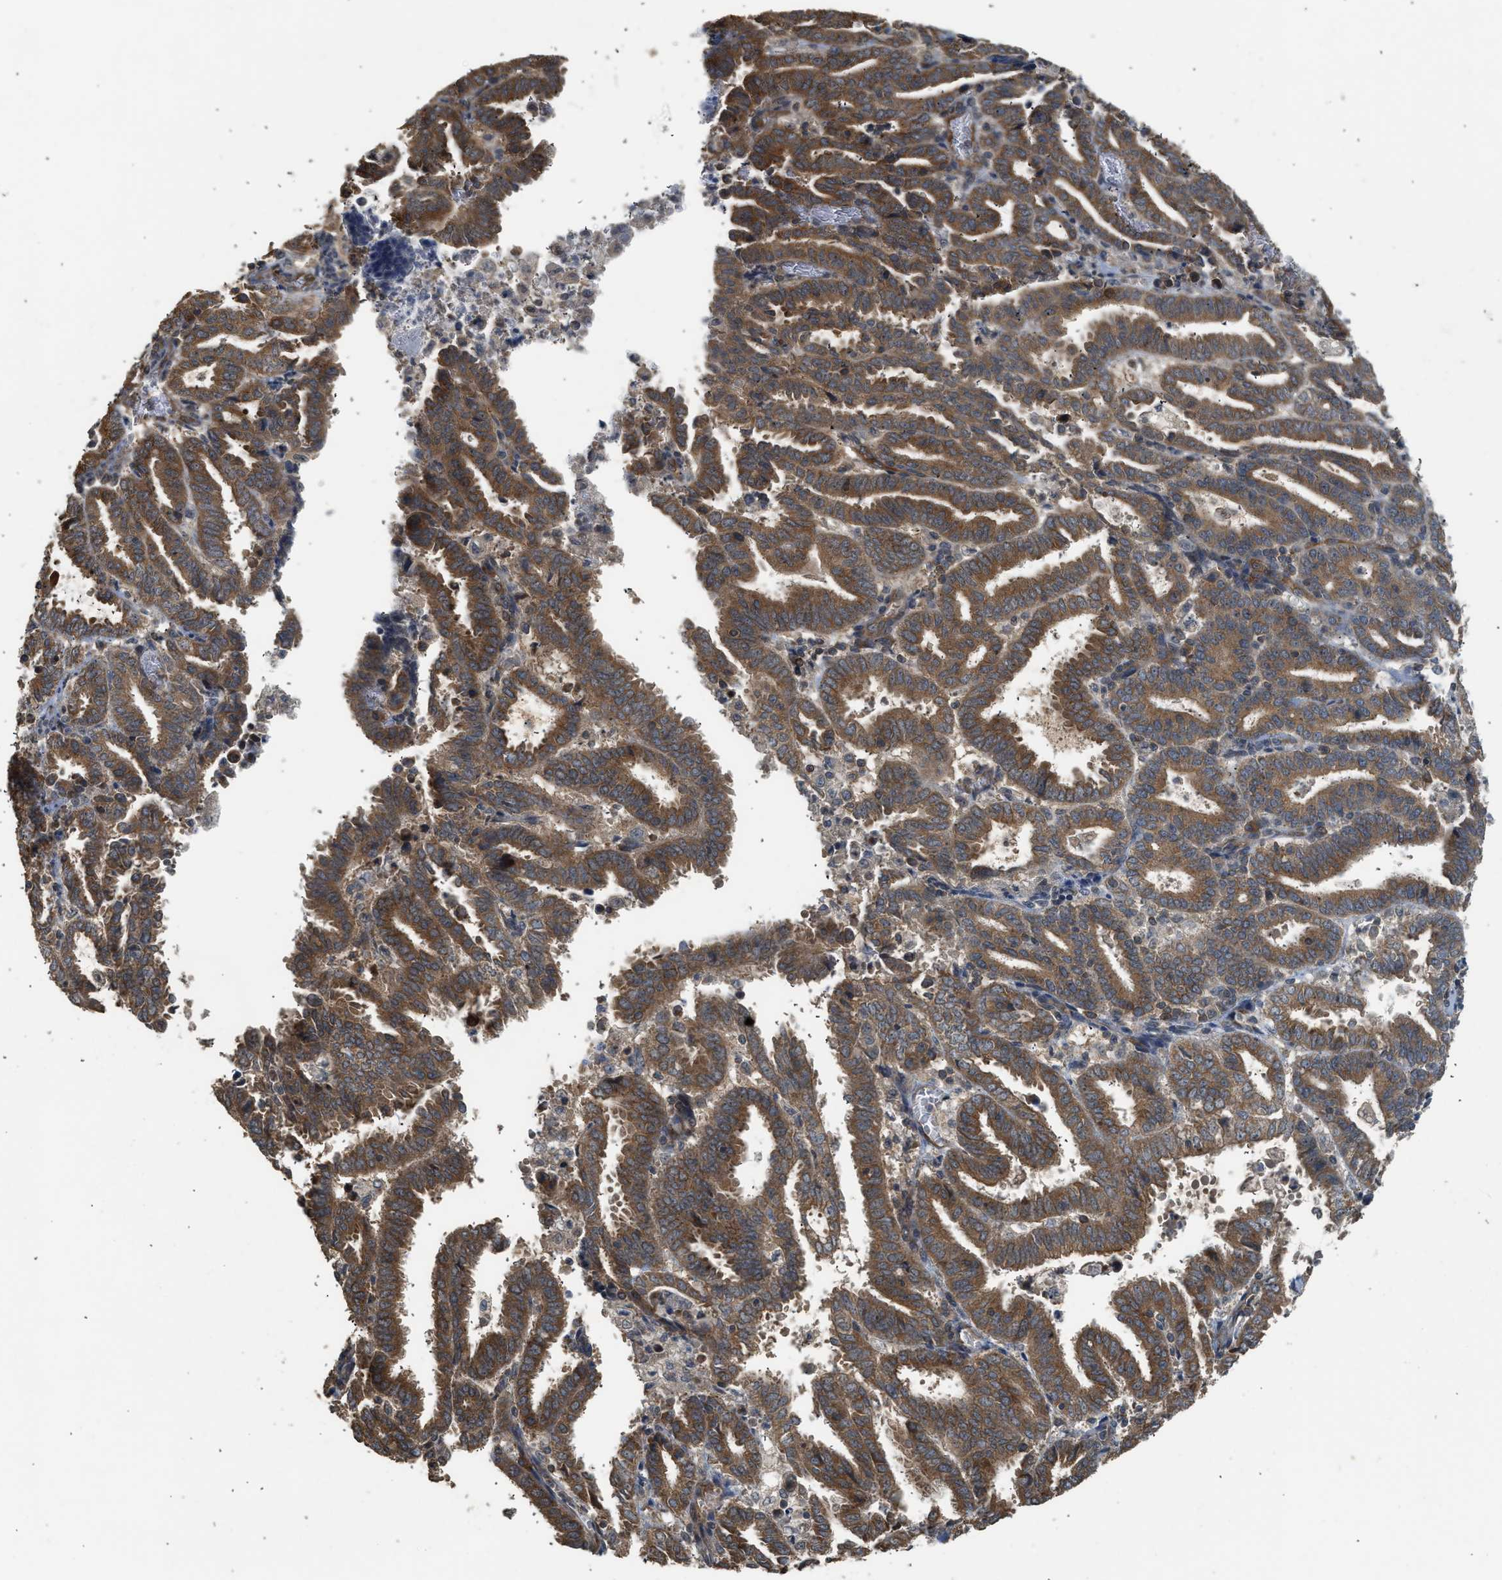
{"staining": {"intensity": "strong", "quantity": ">75%", "location": "cytoplasmic/membranous"}, "tissue": "endometrial cancer", "cell_type": "Tumor cells", "image_type": "cancer", "snomed": [{"axis": "morphology", "description": "Adenocarcinoma, NOS"}, {"axis": "topography", "description": "Uterus"}], "caption": "Immunohistochemistry (DAB) staining of human endometrial cancer shows strong cytoplasmic/membranous protein positivity in approximately >75% of tumor cells.", "gene": "HIP1R", "patient": {"sex": "female", "age": 83}}